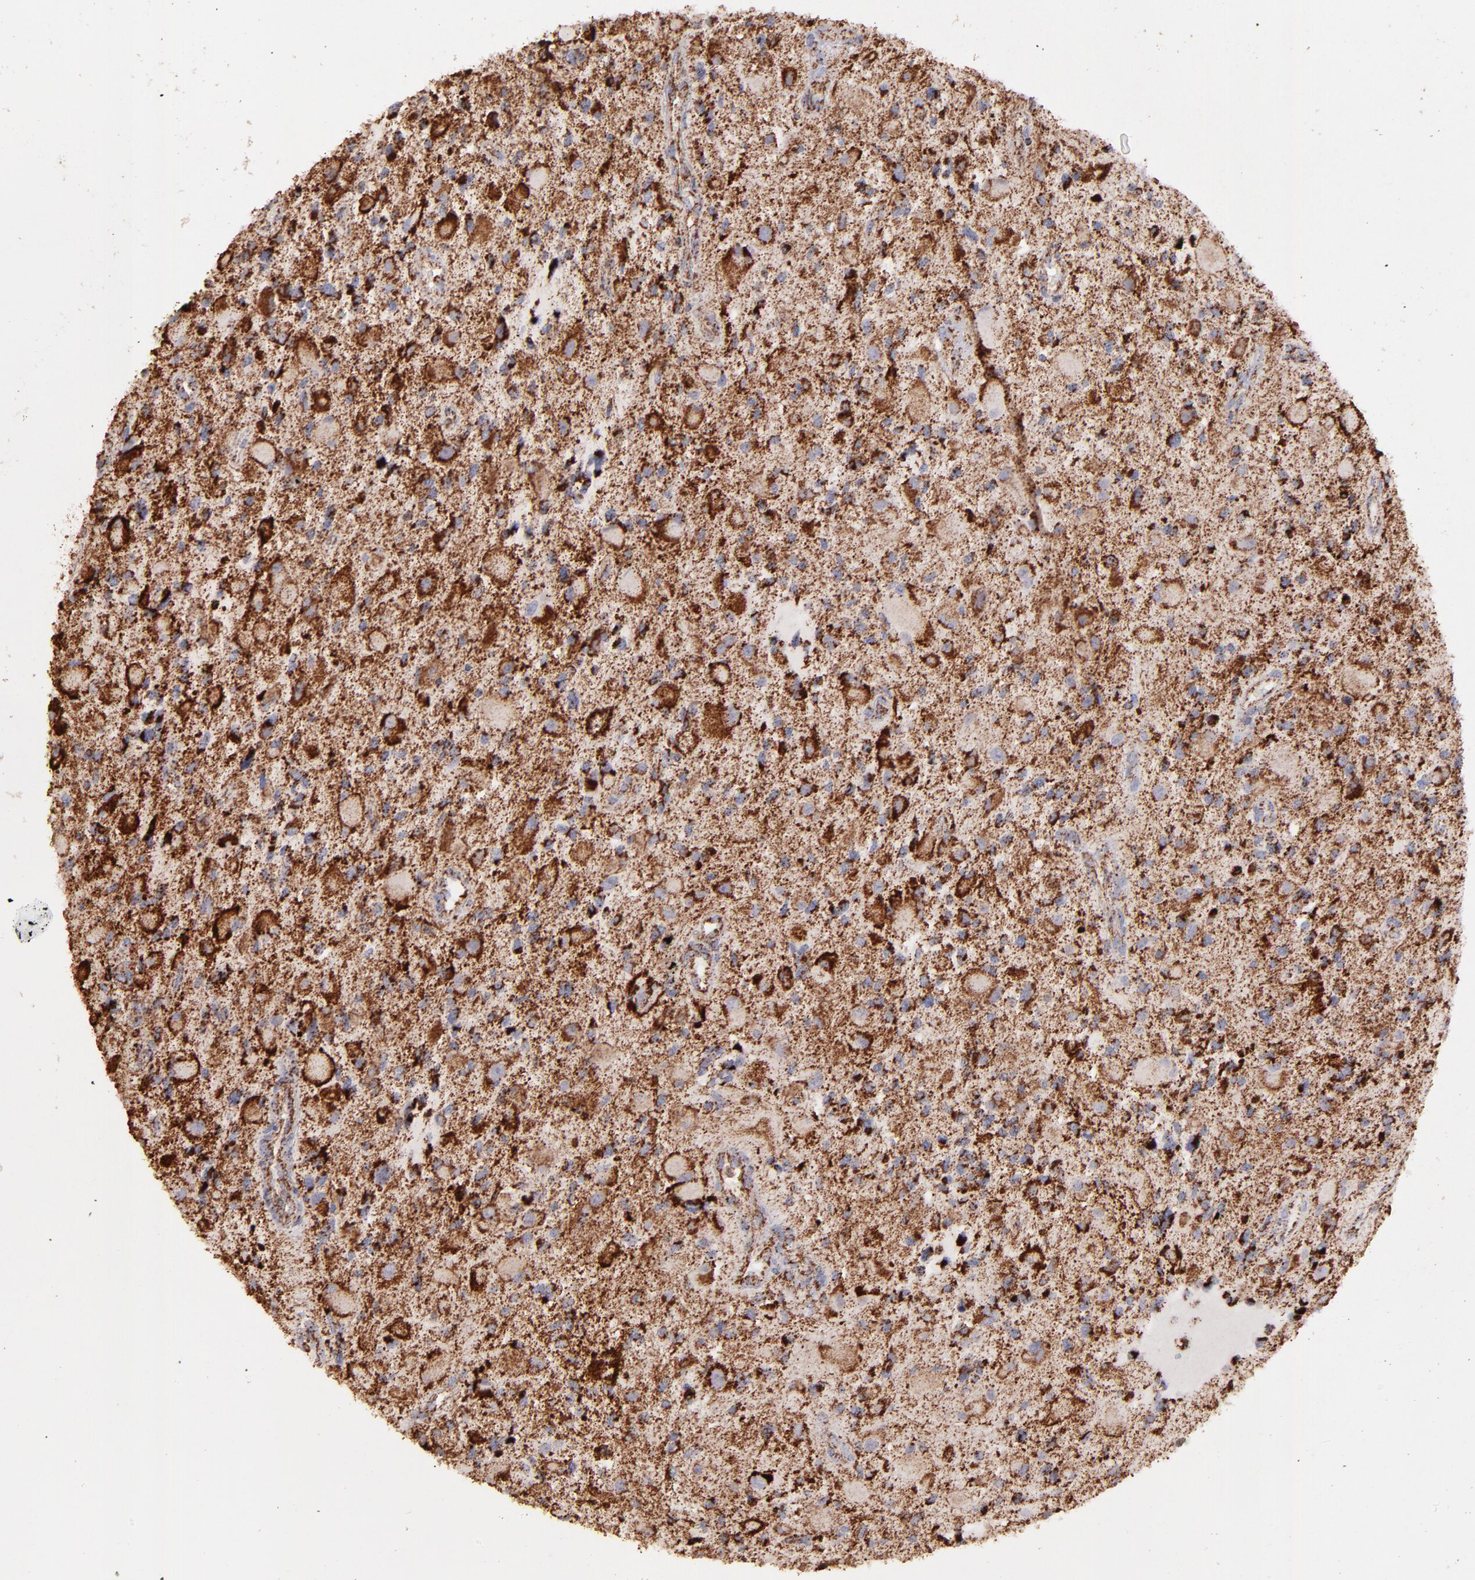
{"staining": {"intensity": "moderate", "quantity": ">75%", "location": "cytoplasmic/membranous"}, "tissue": "glioma", "cell_type": "Tumor cells", "image_type": "cancer", "snomed": [{"axis": "morphology", "description": "Glioma, malignant, High grade"}, {"axis": "topography", "description": "Brain"}], "caption": "Tumor cells demonstrate medium levels of moderate cytoplasmic/membranous staining in about >75% of cells in glioma.", "gene": "DLST", "patient": {"sex": "female", "age": 60}}